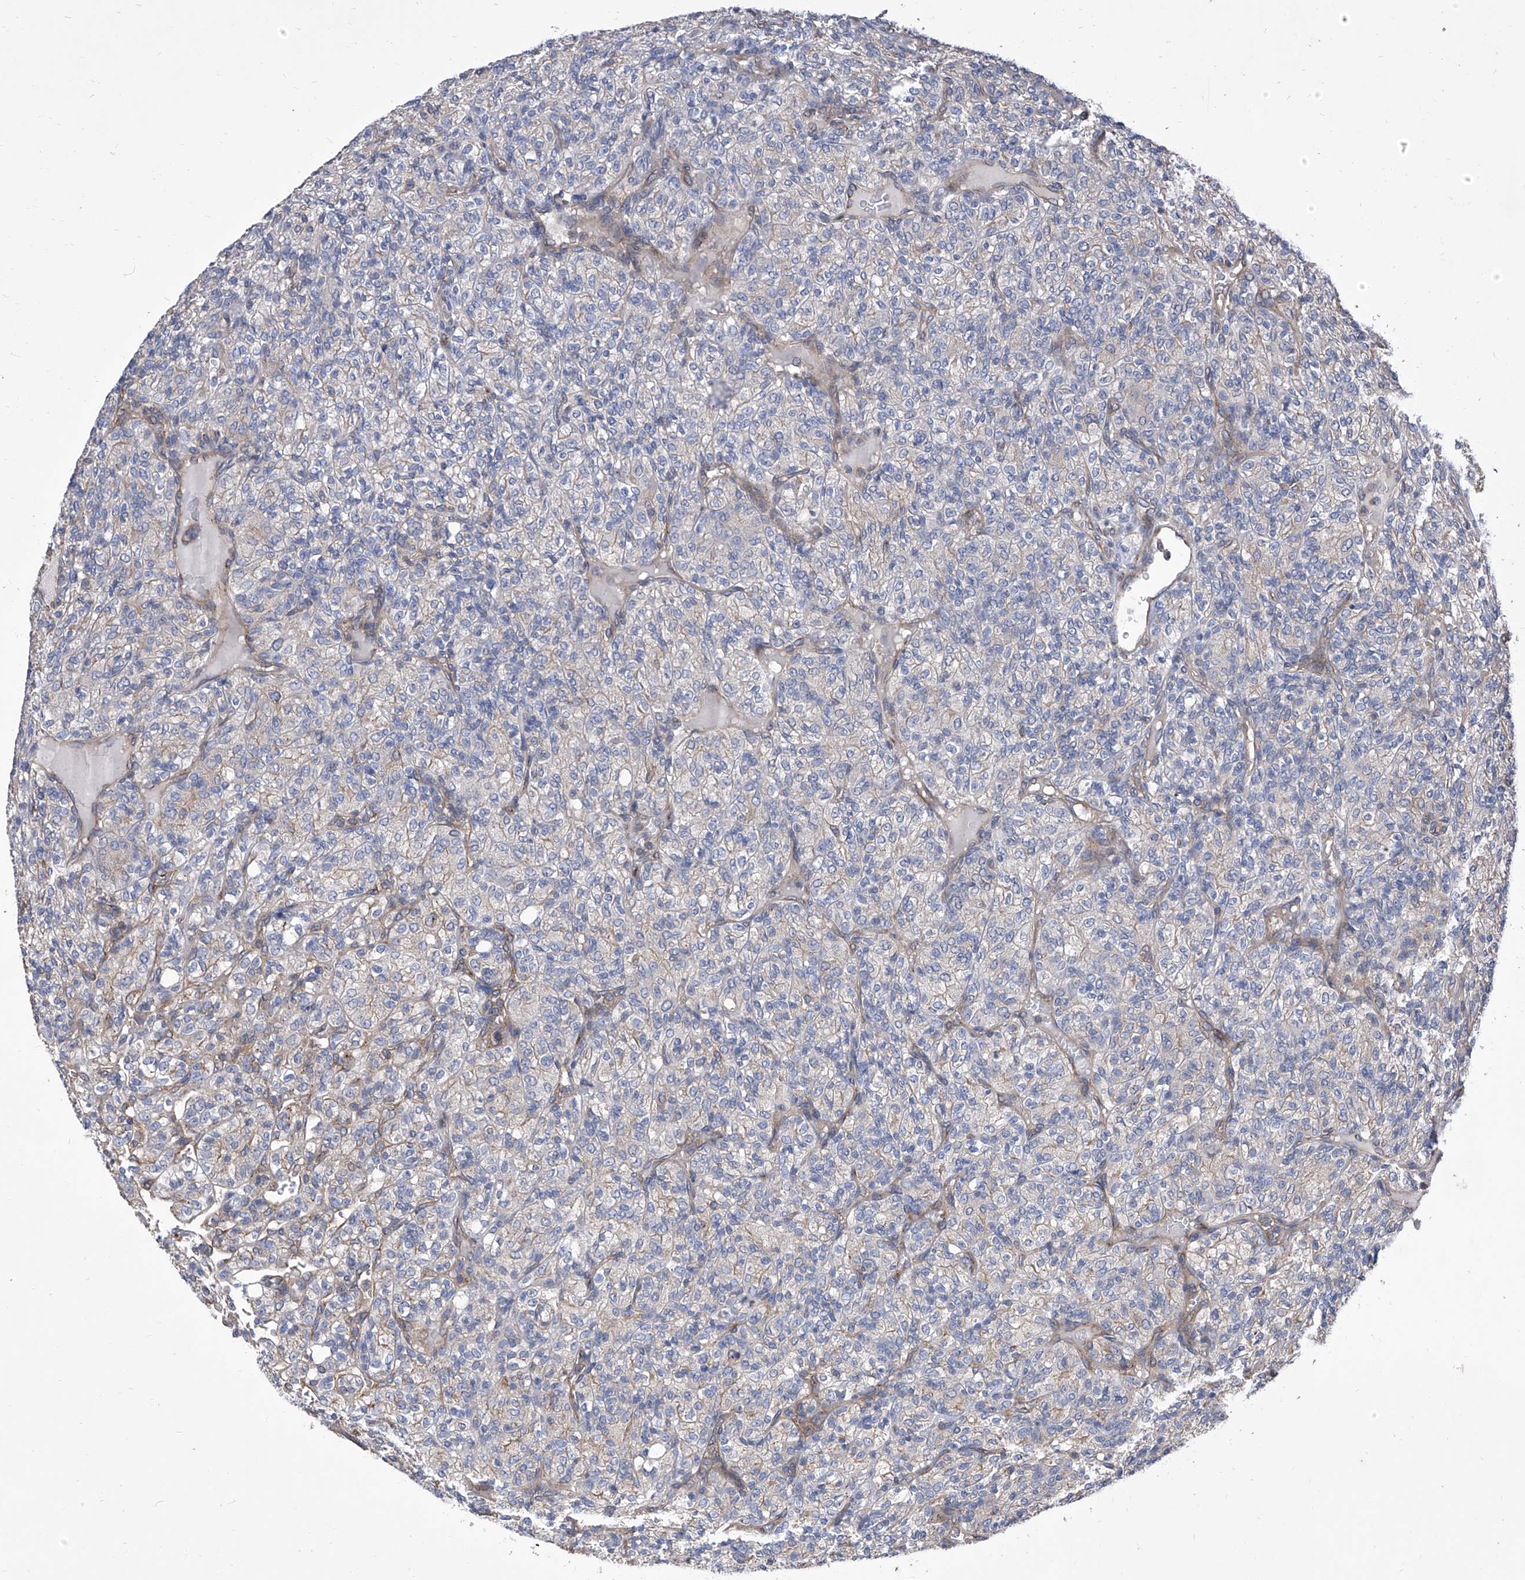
{"staining": {"intensity": "negative", "quantity": "none", "location": "none"}, "tissue": "renal cancer", "cell_type": "Tumor cells", "image_type": "cancer", "snomed": [{"axis": "morphology", "description": "Adenocarcinoma, NOS"}, {"axis": "topography", "description": "Kidney"}], "caption": "There is no significant positivity in tumor cells of renal cancer. Brightfield microscopy of IHC stained with DAB (3,3'-diaminobenzidine) (brown) and hematoxylin (blue), captured at high magnification.", "gene": "TJAP1", "patient": {"sex": "male", "age": 77}}